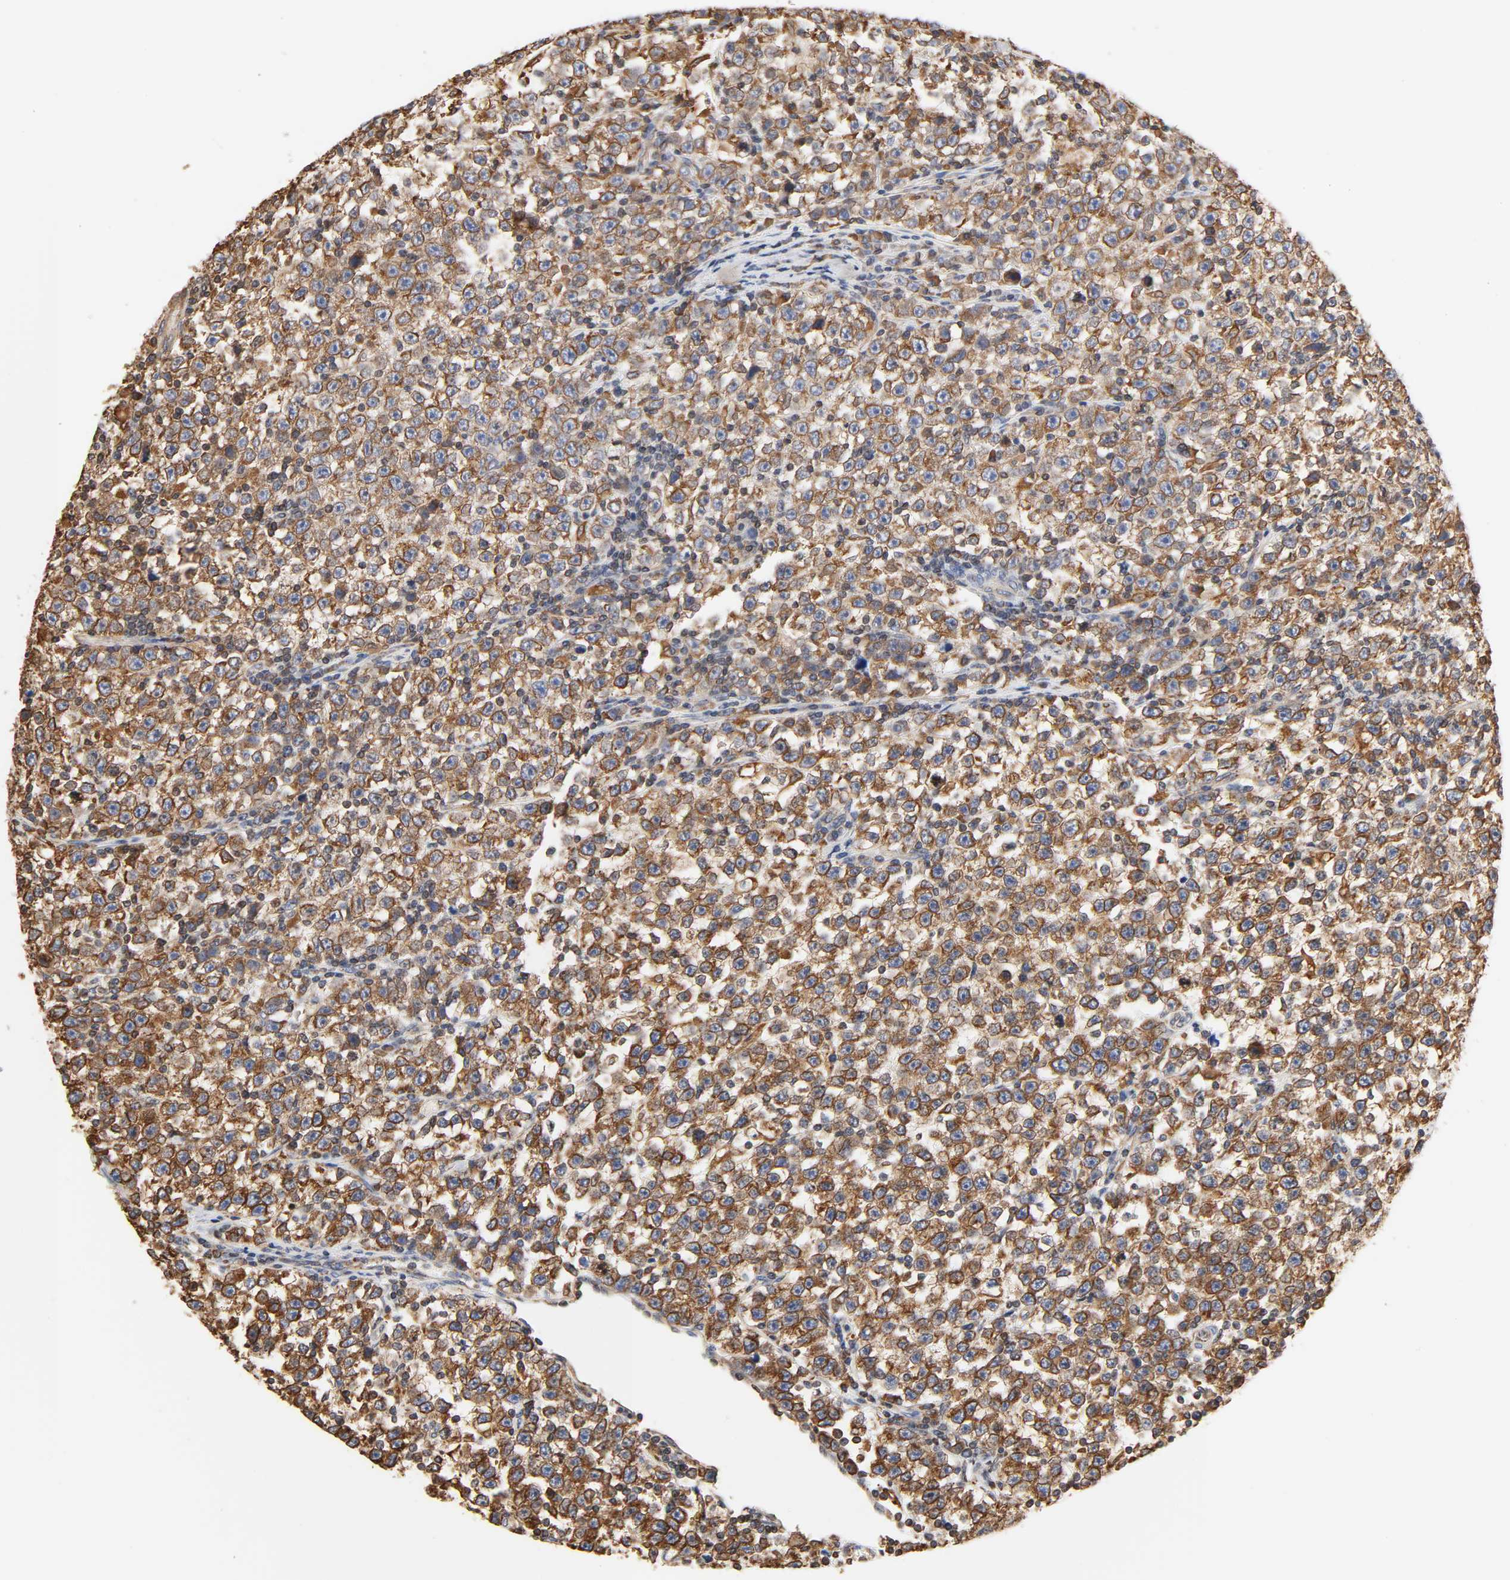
{"staining": {"intensity": "strong", "quantity": ">75%", "location": "cytoplasmic/membranous"}, "tissue": "testis cancer", "cell_type": "Tumor cells", "image_type": "cancer", "snomed": [{"axis": "morphology", "description": "Seminoma, NOS"}, {"axis": "topography", "description": "Testis"}], "caption": "Protein analysis of seminoma (testis) tissue exhibits strong cytoplasmic/membranous expression in about >75% of tumor cells.", "gene": "BCAP31", "patient": {"sex": "male", "age": 43}}